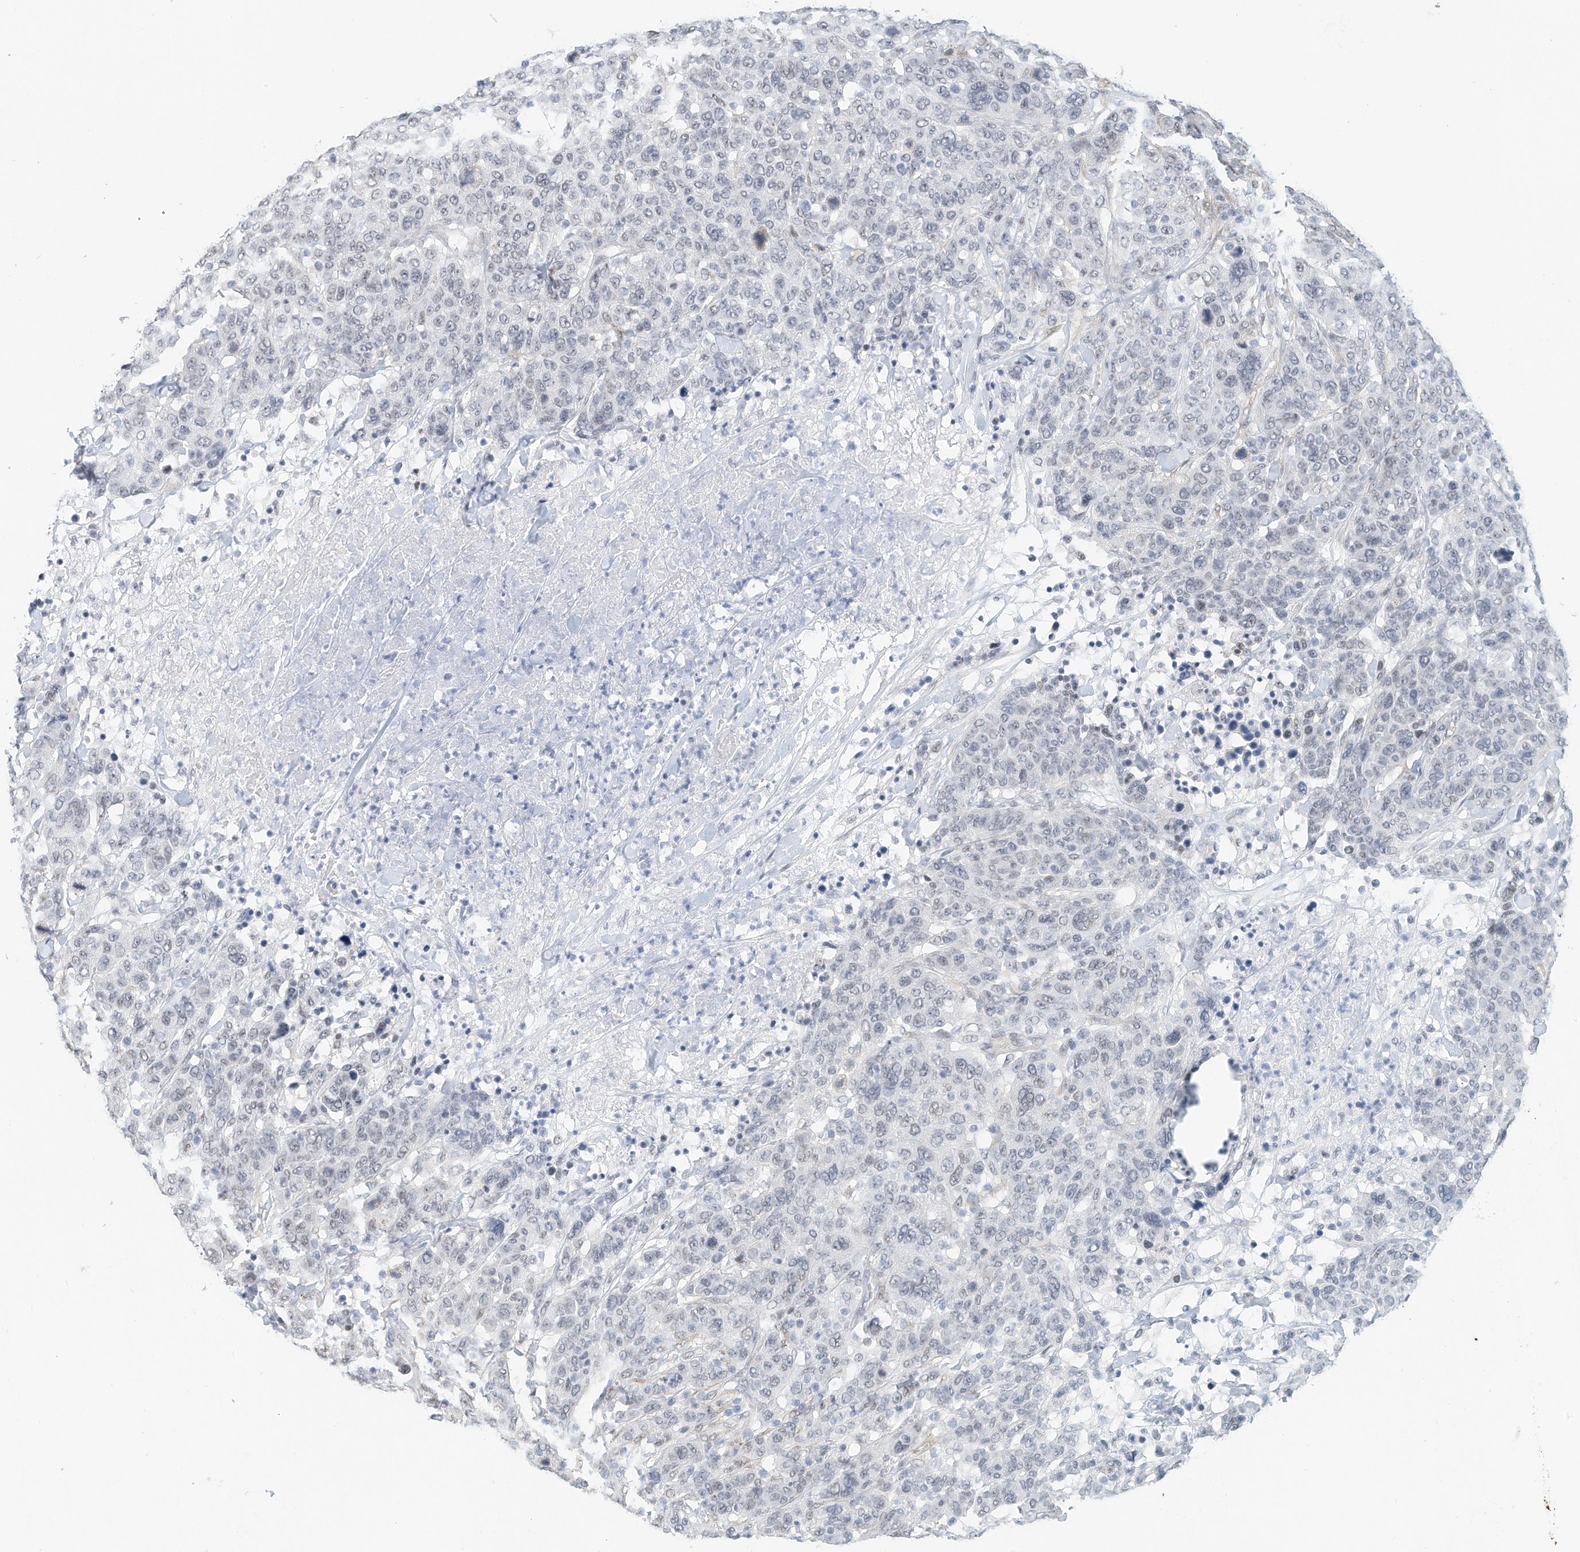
{"staining": {"intensity": "negative", "quantity": "none", "location": "none"}, "tissue": "breast cancer", "cell_type": "Tumor cells", "image_type": "cancer", "snomed": [{"axis": "morphology", "description": "Duct carcinoma"}, {"axis": "topography", "description": "Breast"}], "caption": "A high-resolution histopathology image shows immunohistochemistry (IHC) staining of breast cancer (infiltrating ductal carcinoma), which shows no significant expression in tumor cells.", "gene": "ARHGAP28", "patient": {"sex": "female", "age": 37}}